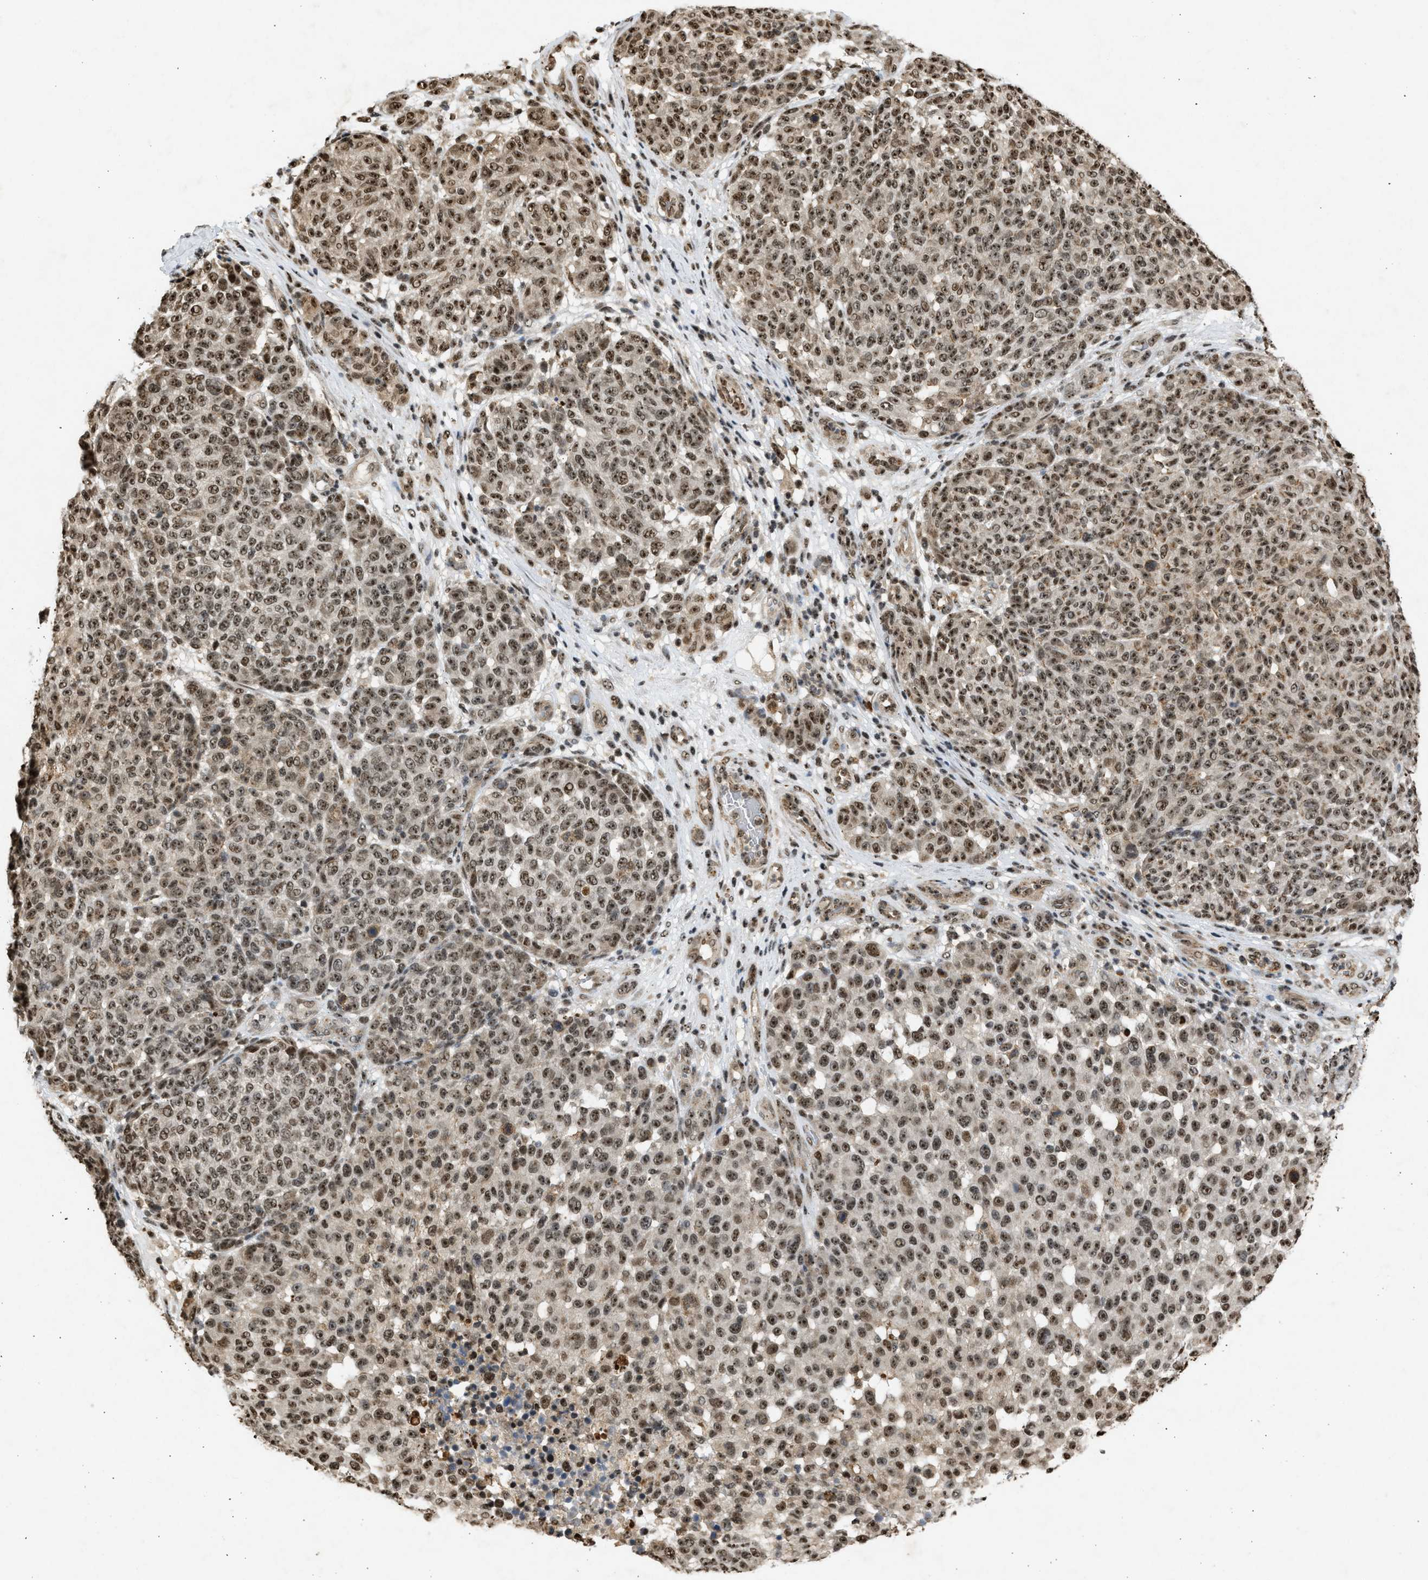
{"staining": {"intensity": "strong", "quantity": ">75%", "location": "nuclear"}, "tissue": "melanoma", "cell_type": "Tumor cells", "image_type": "cancer", "snomed": [{"axis": "morphology", "description": "Malignant melanoma, NOS"}, {"axis": "topography", "description": "Skin"}], "caption": "Immunohistochemistry (IHC) staining of malignant melanoma, which exhibits high levels of strong nuclear expression in approximately >75% of tumor cells indicating strong nuclear protein positivity. The staining was performed using DAB (3,3'-diaminobenzidine) (brown) for protein detection and nuclei were counterstained in hematoxylin (blue).", "gene": "TFDP2", "patient": {"sex": "male", "age": 59}}